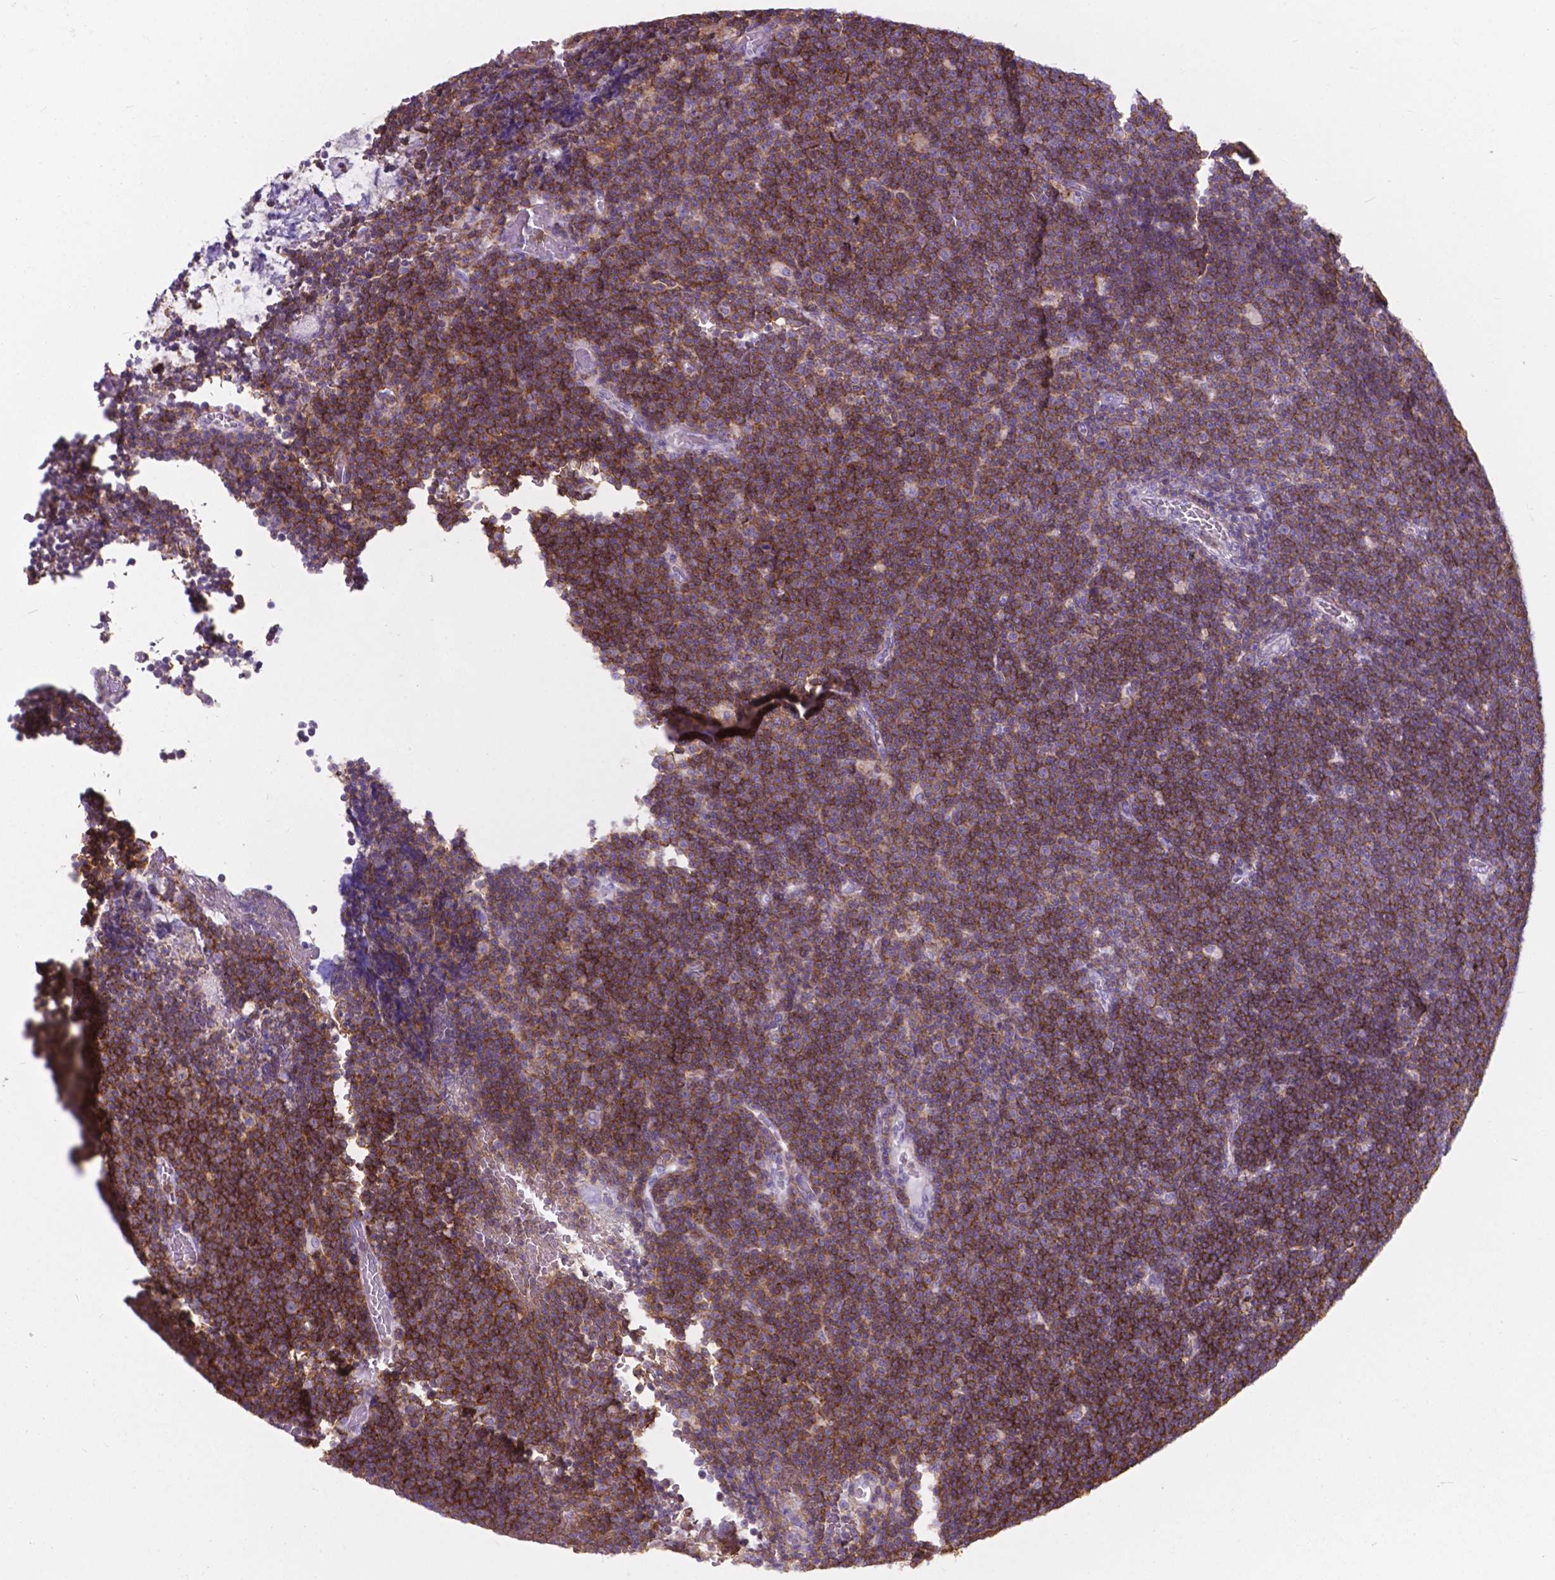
{"staining": {"intensity": "moderate", "quantity": ">75%", "location": "cytoplasmic/membranous"}, "tissue": "lymphoma", "cell_type": "Tumor cells", "image_type": "cancer", "snomed": [{"axis": "morphology", "description": "Malignant lymphoma, non-Hodgkin's type, Low grade"}, {"axis": "topography", "description": "Brain"}], "caption": "Human lymphoma stained with a brown dye displays moderate cytoplasmic/membranous positive expression in approximately >75% of tumor cells.", "gene": "KIAA0040", "patient": {"sex": "female", "age": 66}}